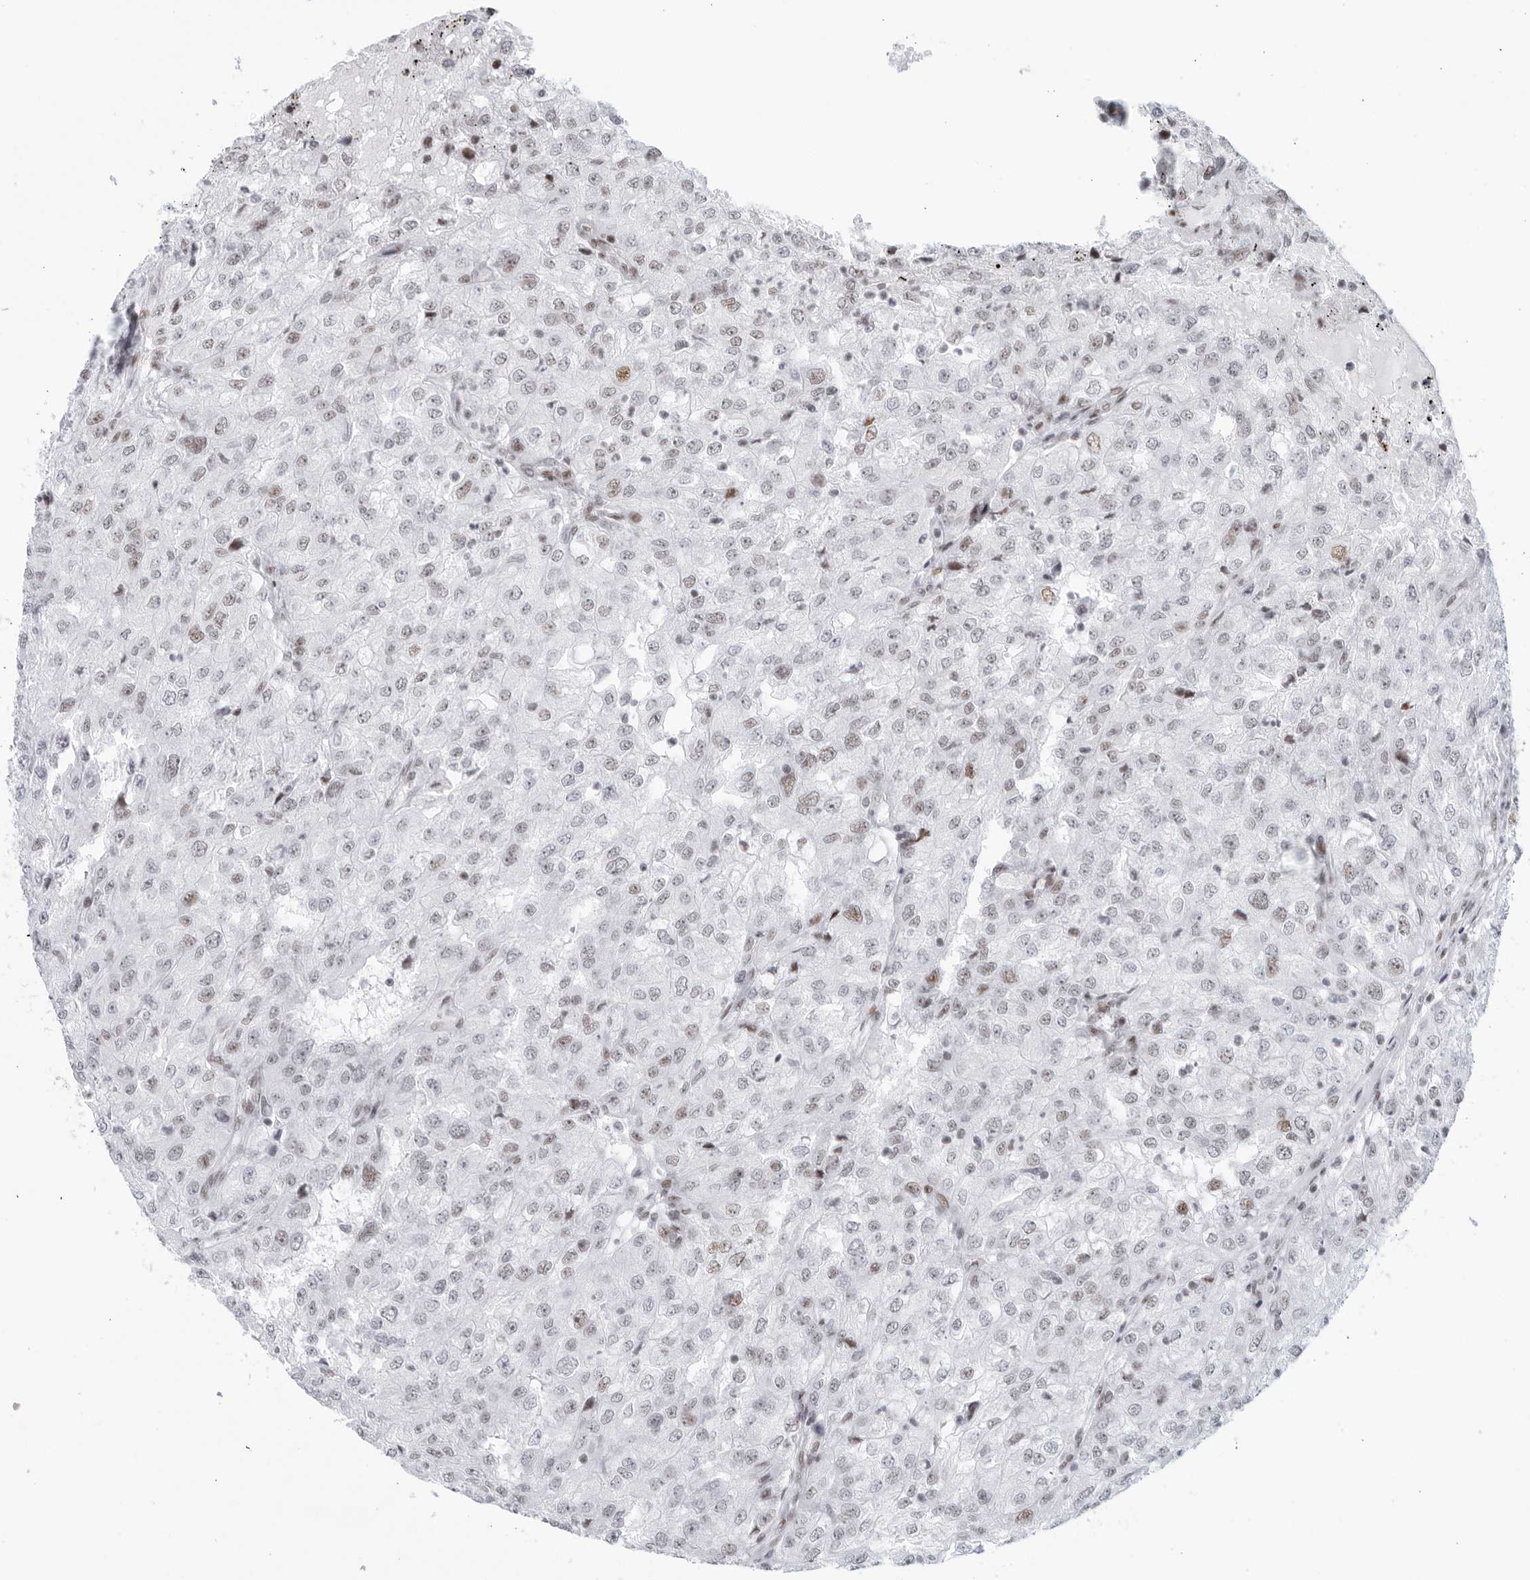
{"staining": {"intensity": "moderate", "quantity": "<25%", "location": "nuclear"}, "tissue": "renal cancer", "cell_type": "Tumor cells", "image_type": "cancer", "snomed": [{"axis": "morphology", "description": "Adenocarcinoma, NOS"}, {"axis": "topography", "description": "Kidney"}], "caption": "High-power microscopy captured an immunohistochemistry image of adenocarcinoma (renal), revealing moderate nuclear positivity in approximately <25% of tumor cells.", "gene": "HP1BP3", "patient": {"sex": "female", "age": 54}}